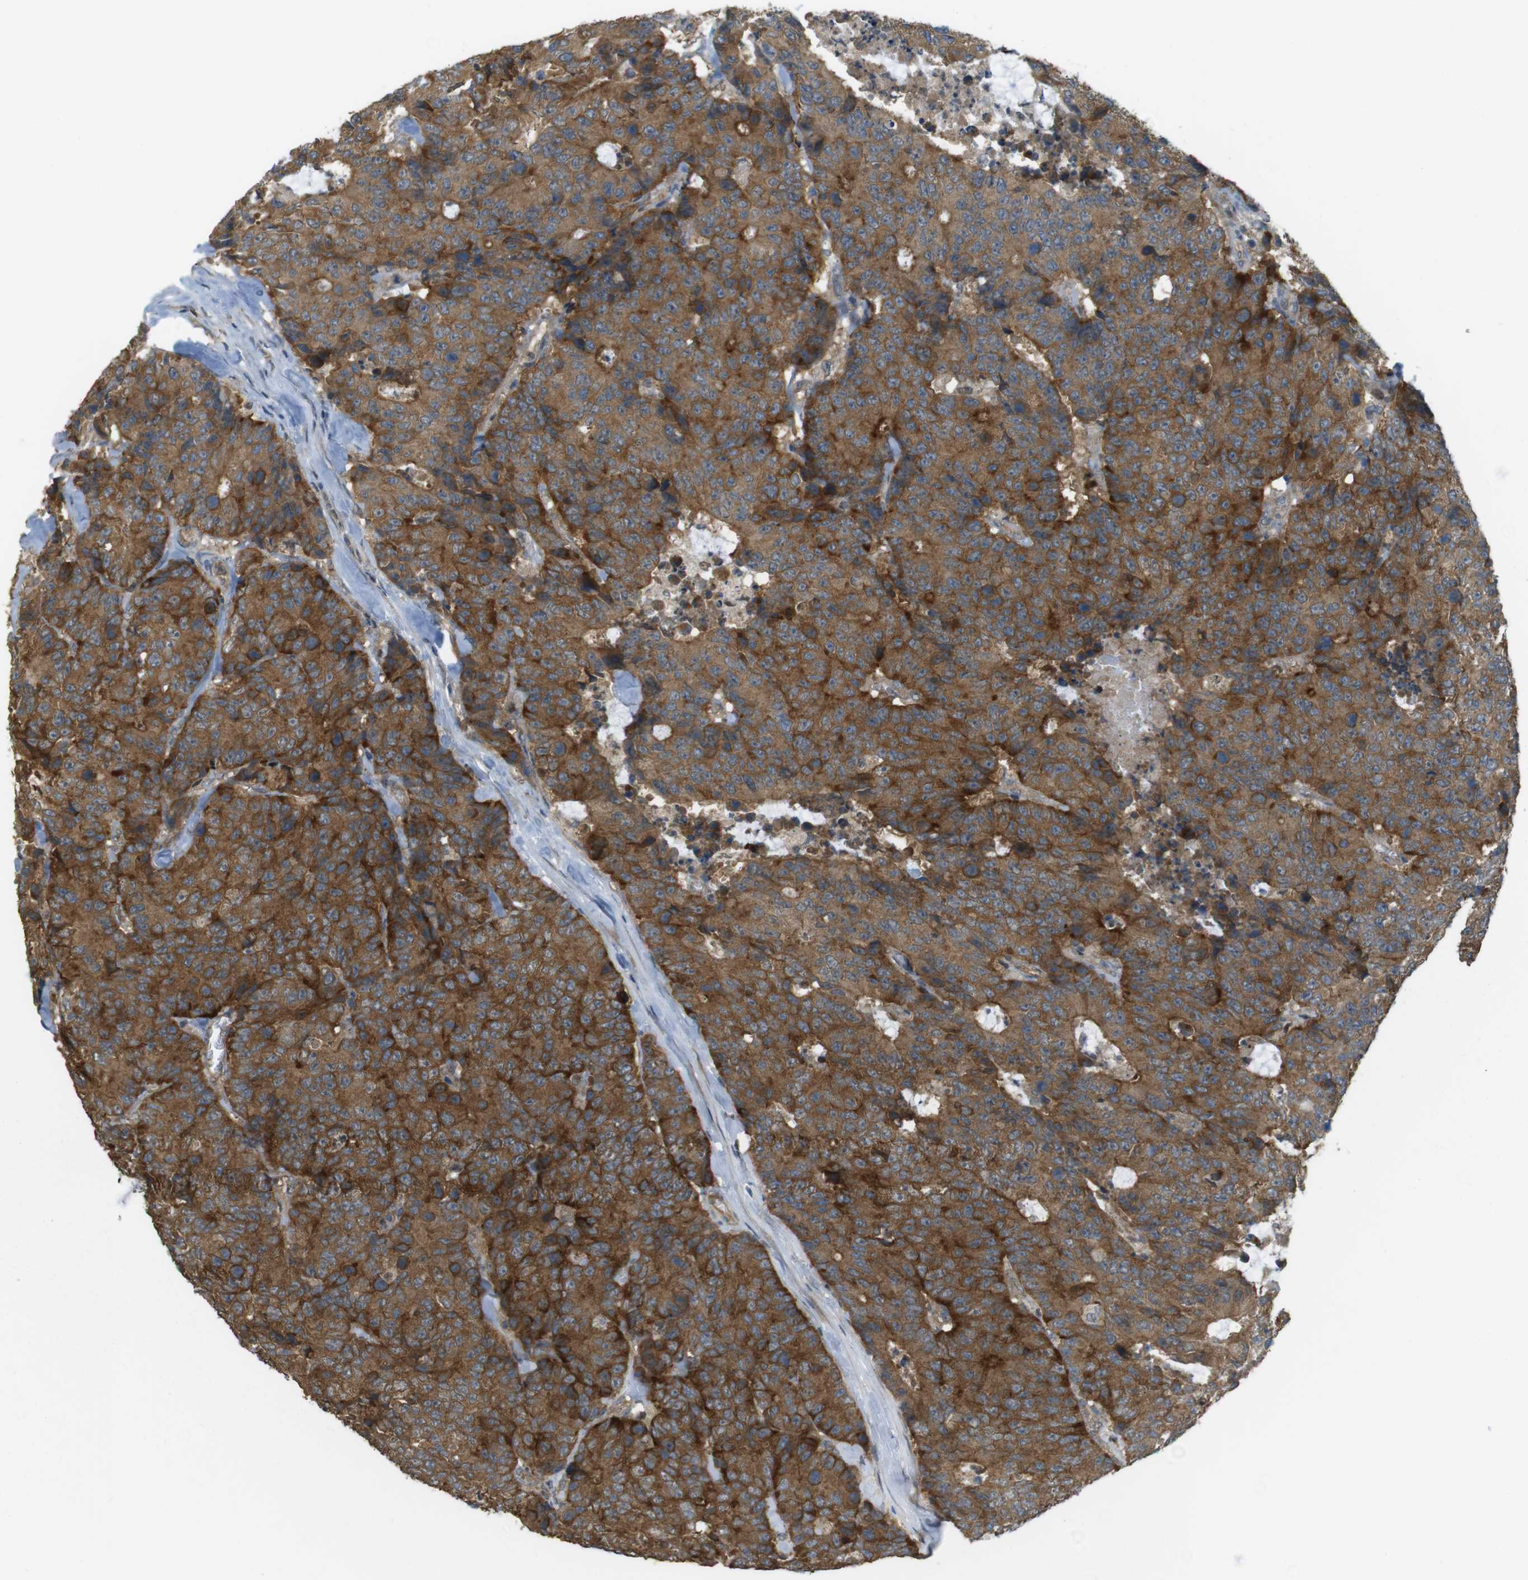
{"staining": {"intensity": "strong", "quantity": ">75%", "location": "cytoplasmic/membranous"}, "tissue": "colorectal cancer", "cell_type": "Tumor cells", "image_type": "cancer", "snomed": [{"axis": "morphology", "description": "Adenocarcinoma, NOS"}, {"axis": "topography", "description": "Colon"}], "caption": "Immunohistochemistry photomicrograph of neoplastic tissue: human adenocarcinoma (colorectal) stained using IHC displays high levels of strong protein expression localized specifically in the cytoplasmic/membranous of tumor cells, appearing as a cytoplasmic/membranous brown color.", "gene": "ZDHHC20", "patient": {"sex": "female", "age": 86}}